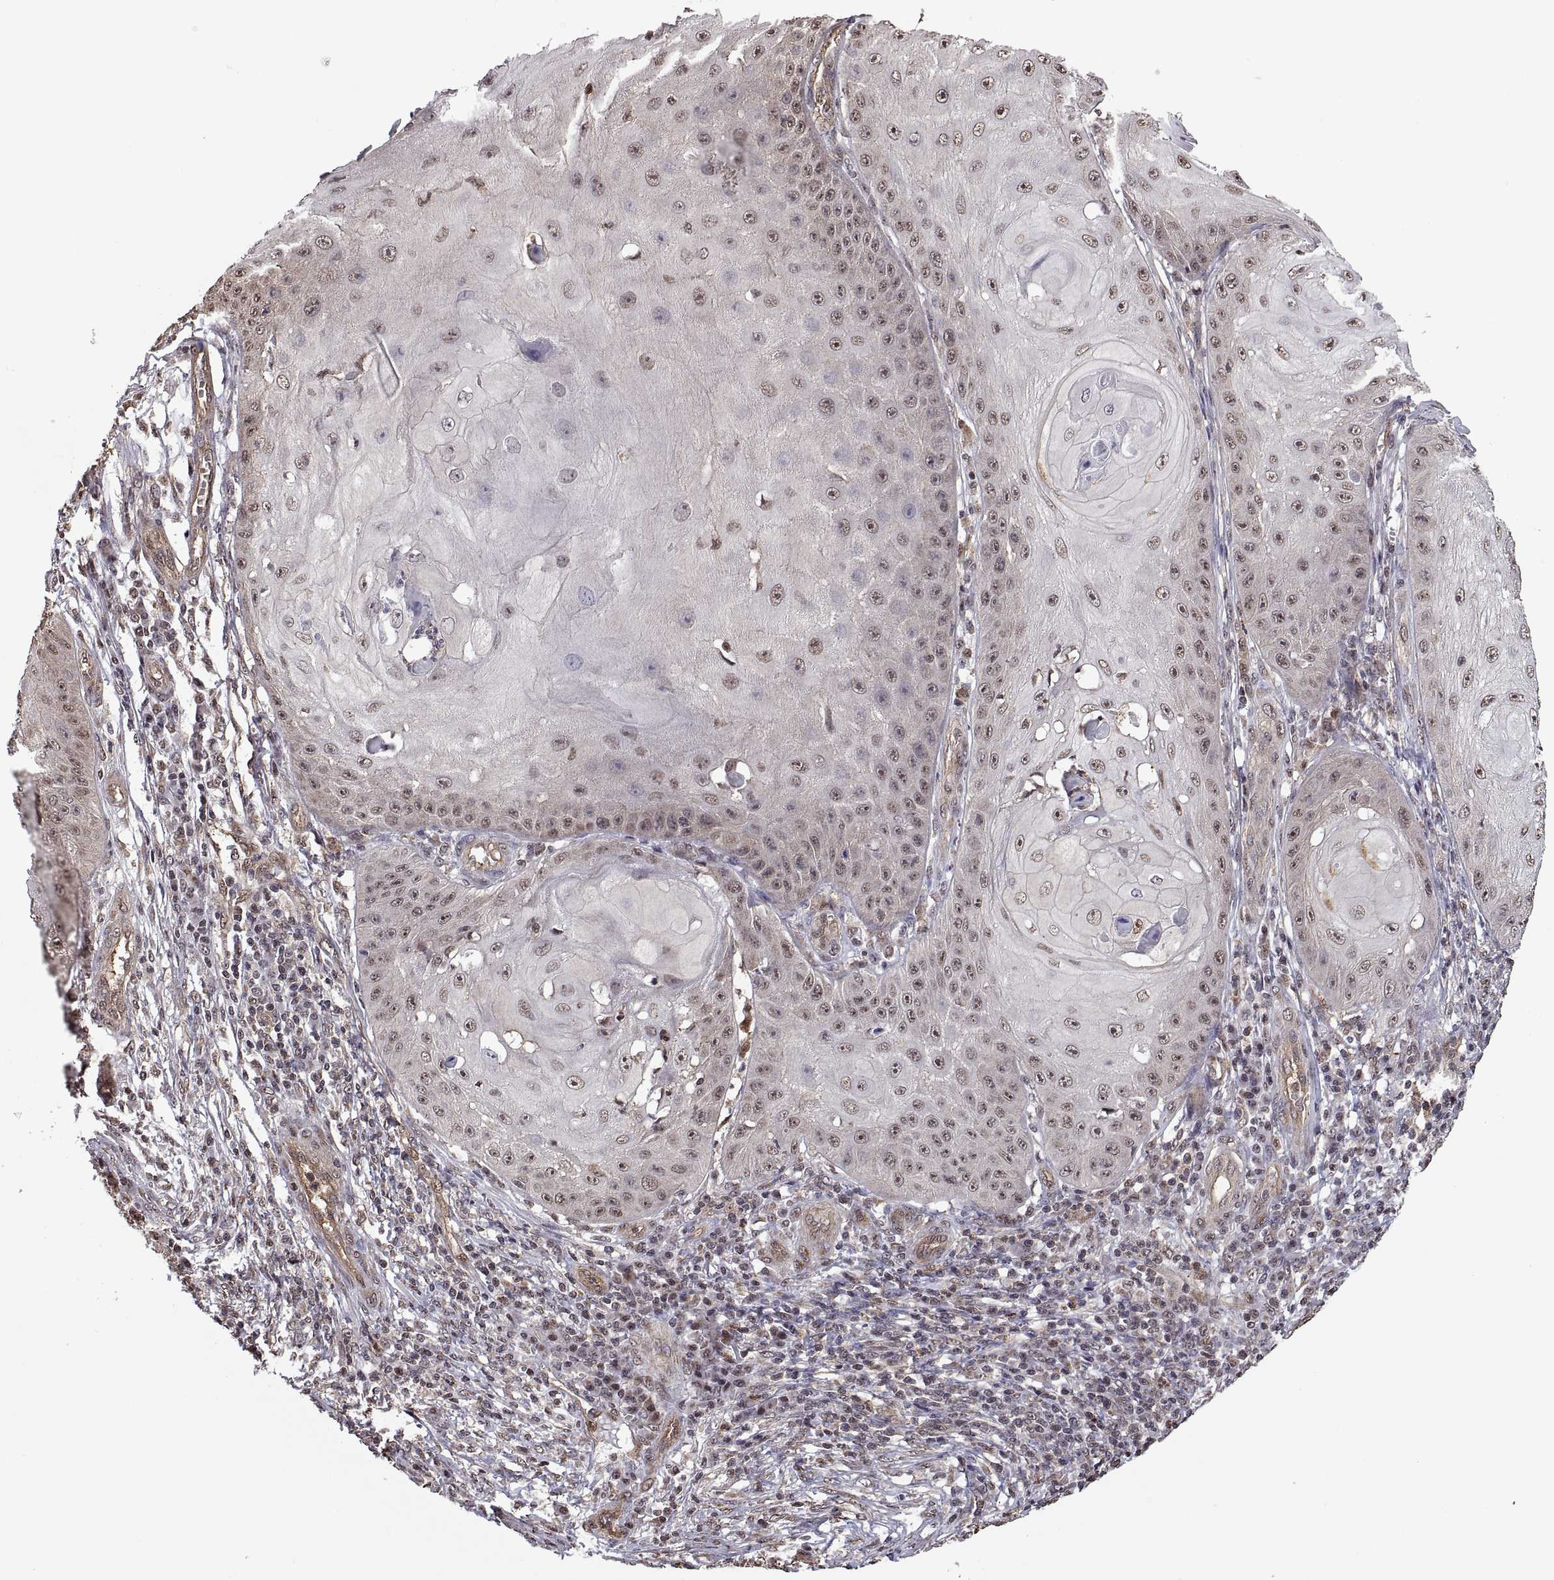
{"staining": {"intensity": "negative", "quantity": "none", "location": "none"}, "tissue": "skin cancer", "cell_type": "Tumor cells", "image_type": "cancer", "snomed": [{"axis": "morphology", "description": "Squamous cell carcinoma, NOS"}, {"axis": "topography", "description": "Skin"}], "caption": "Tumor cells show no significant protein expression in skin cancer (squamous cell carcinoma). The staining is performed using DAB (3,3'-diaminobenzidine) brown chromogen with nuclei counter-stained in using hematoxylin.", "gene": "ARRB1", "patient": {"sex": "male", "age": 70}}